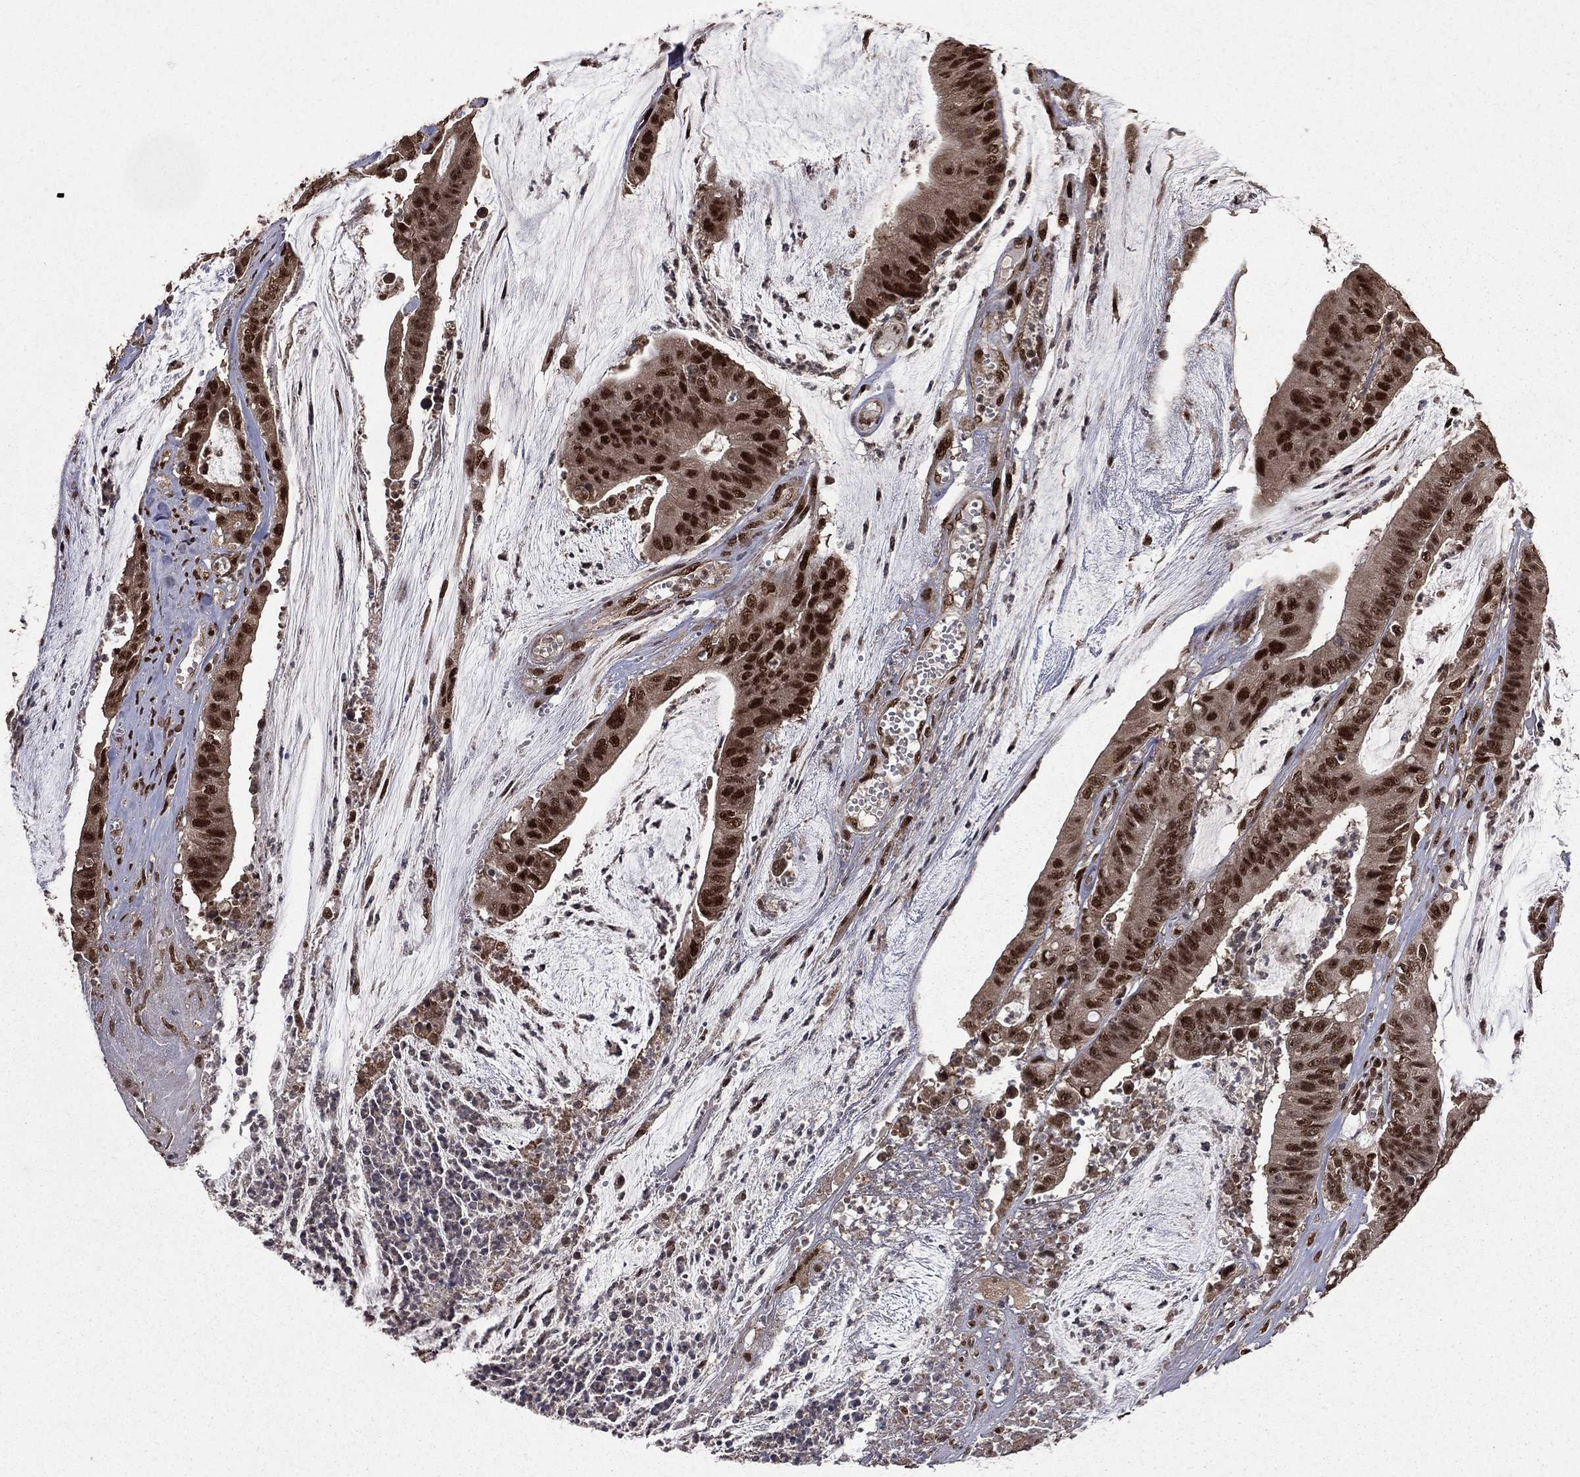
{"staining": {"intensity": "strong", "quantity": "25%-75%", "location": "nuclear"}, "tissue": "colorectal cancer", "cell_type": "Tumor cells", "image_type": "cancer", "snomed": [{"axis": "morphology", "description": "Adenocarcinoma, NOS"}, {"axis": "topography", "description": "Colon"}], "caption": "Strong nuclear expression for a protein is identified in approximately 25%-75% of tumor cells of colorectal adenocarcinoma using immunohistochemistry (IHC).", "gene": "JMJD6", "patient": {"sex": "female", "age": 69}}